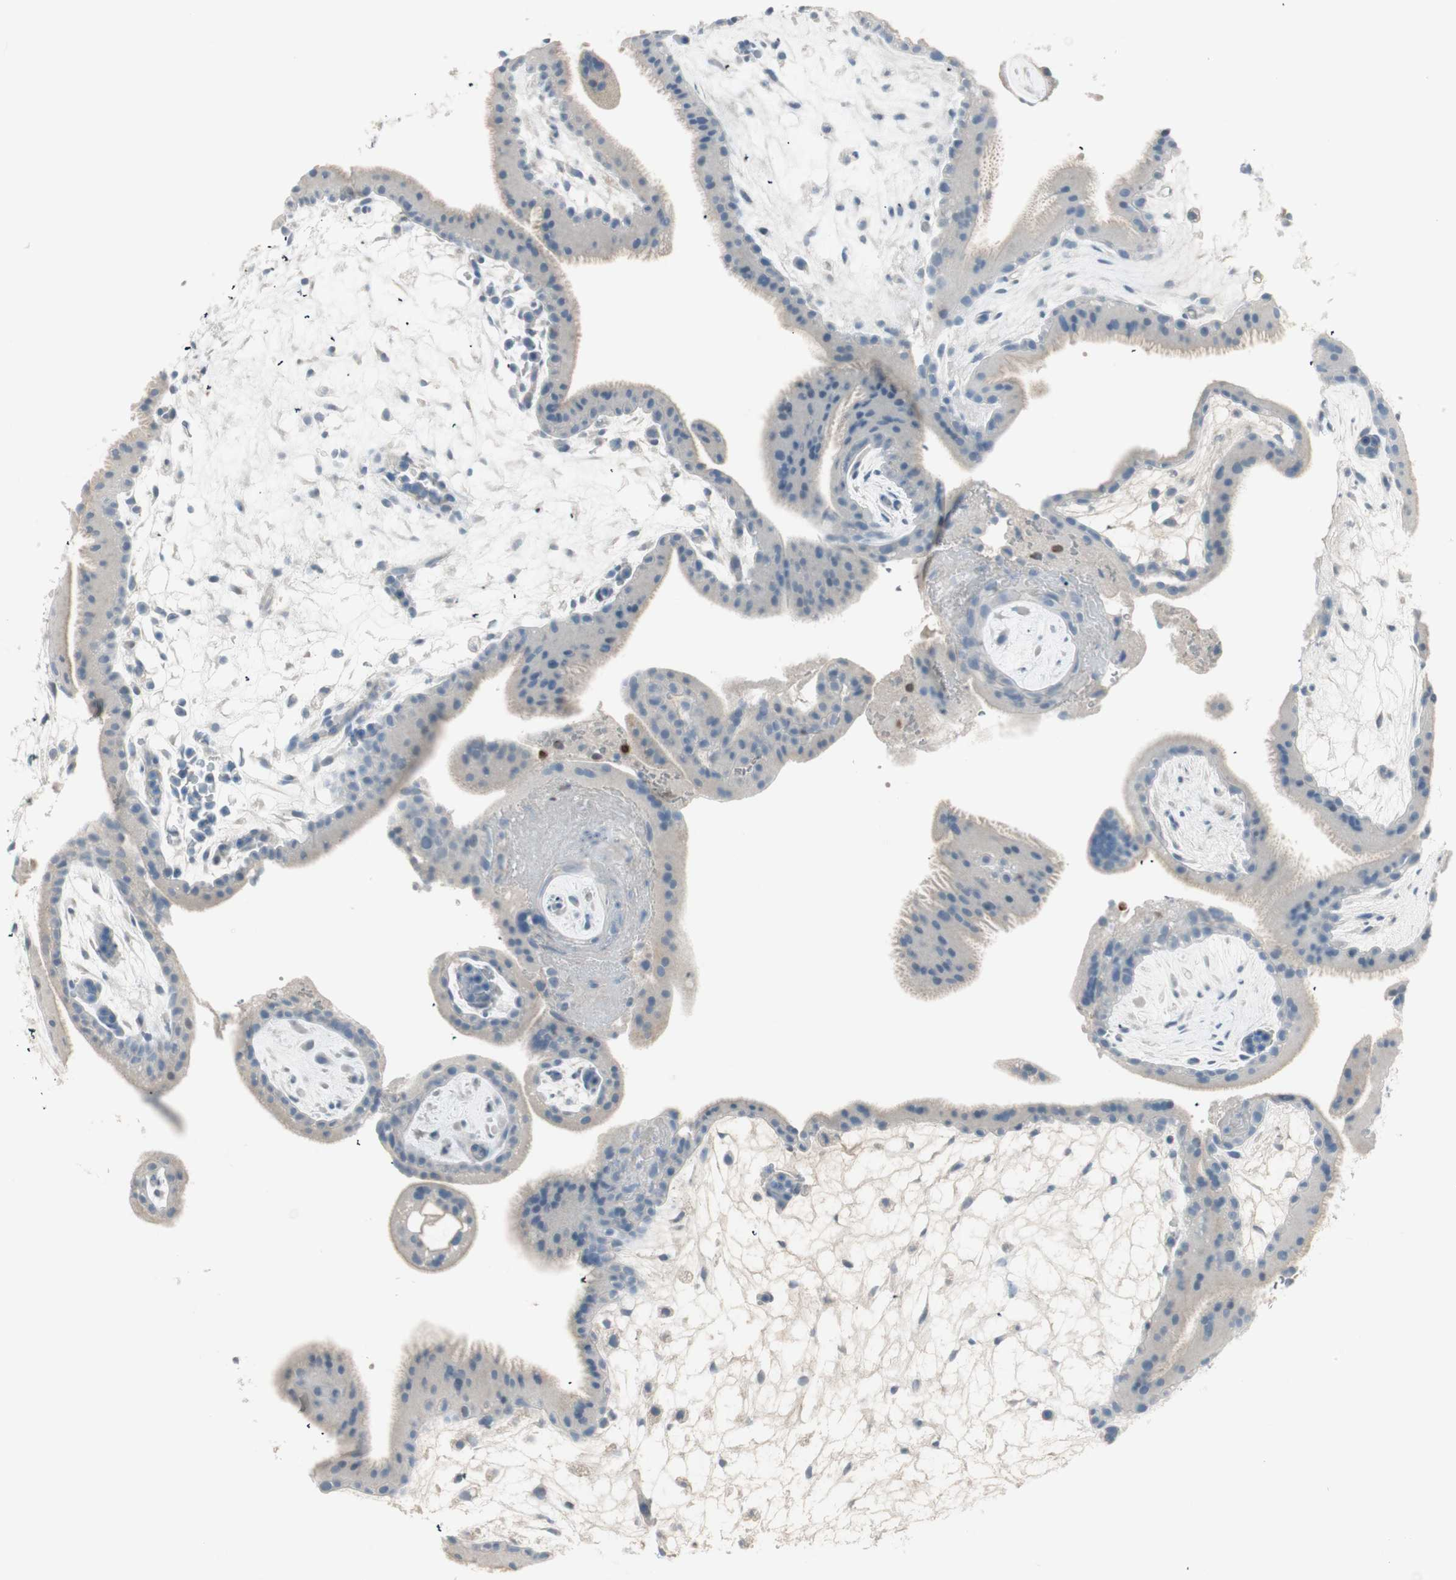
{"staining": {"intensity": "weak", "quantity": "25%-75%", "location": "cytoplasmic/membranous"}, "tissue": "placenta", "cell_type": "Trophoblastic cells", "image_type": "normal", "snomed": [{"axis": "morphology", "description": "Normal tissue, NOS"}, {"axis": "topography", "description": "Placenta"}], "caption": "A brown stain shows weak cytoplasmic/membranous staining of a protein in trophoblastic cells of benign placenta.", "gene": "ITLN2", "patient": {"sex": "female", "age": 19}}